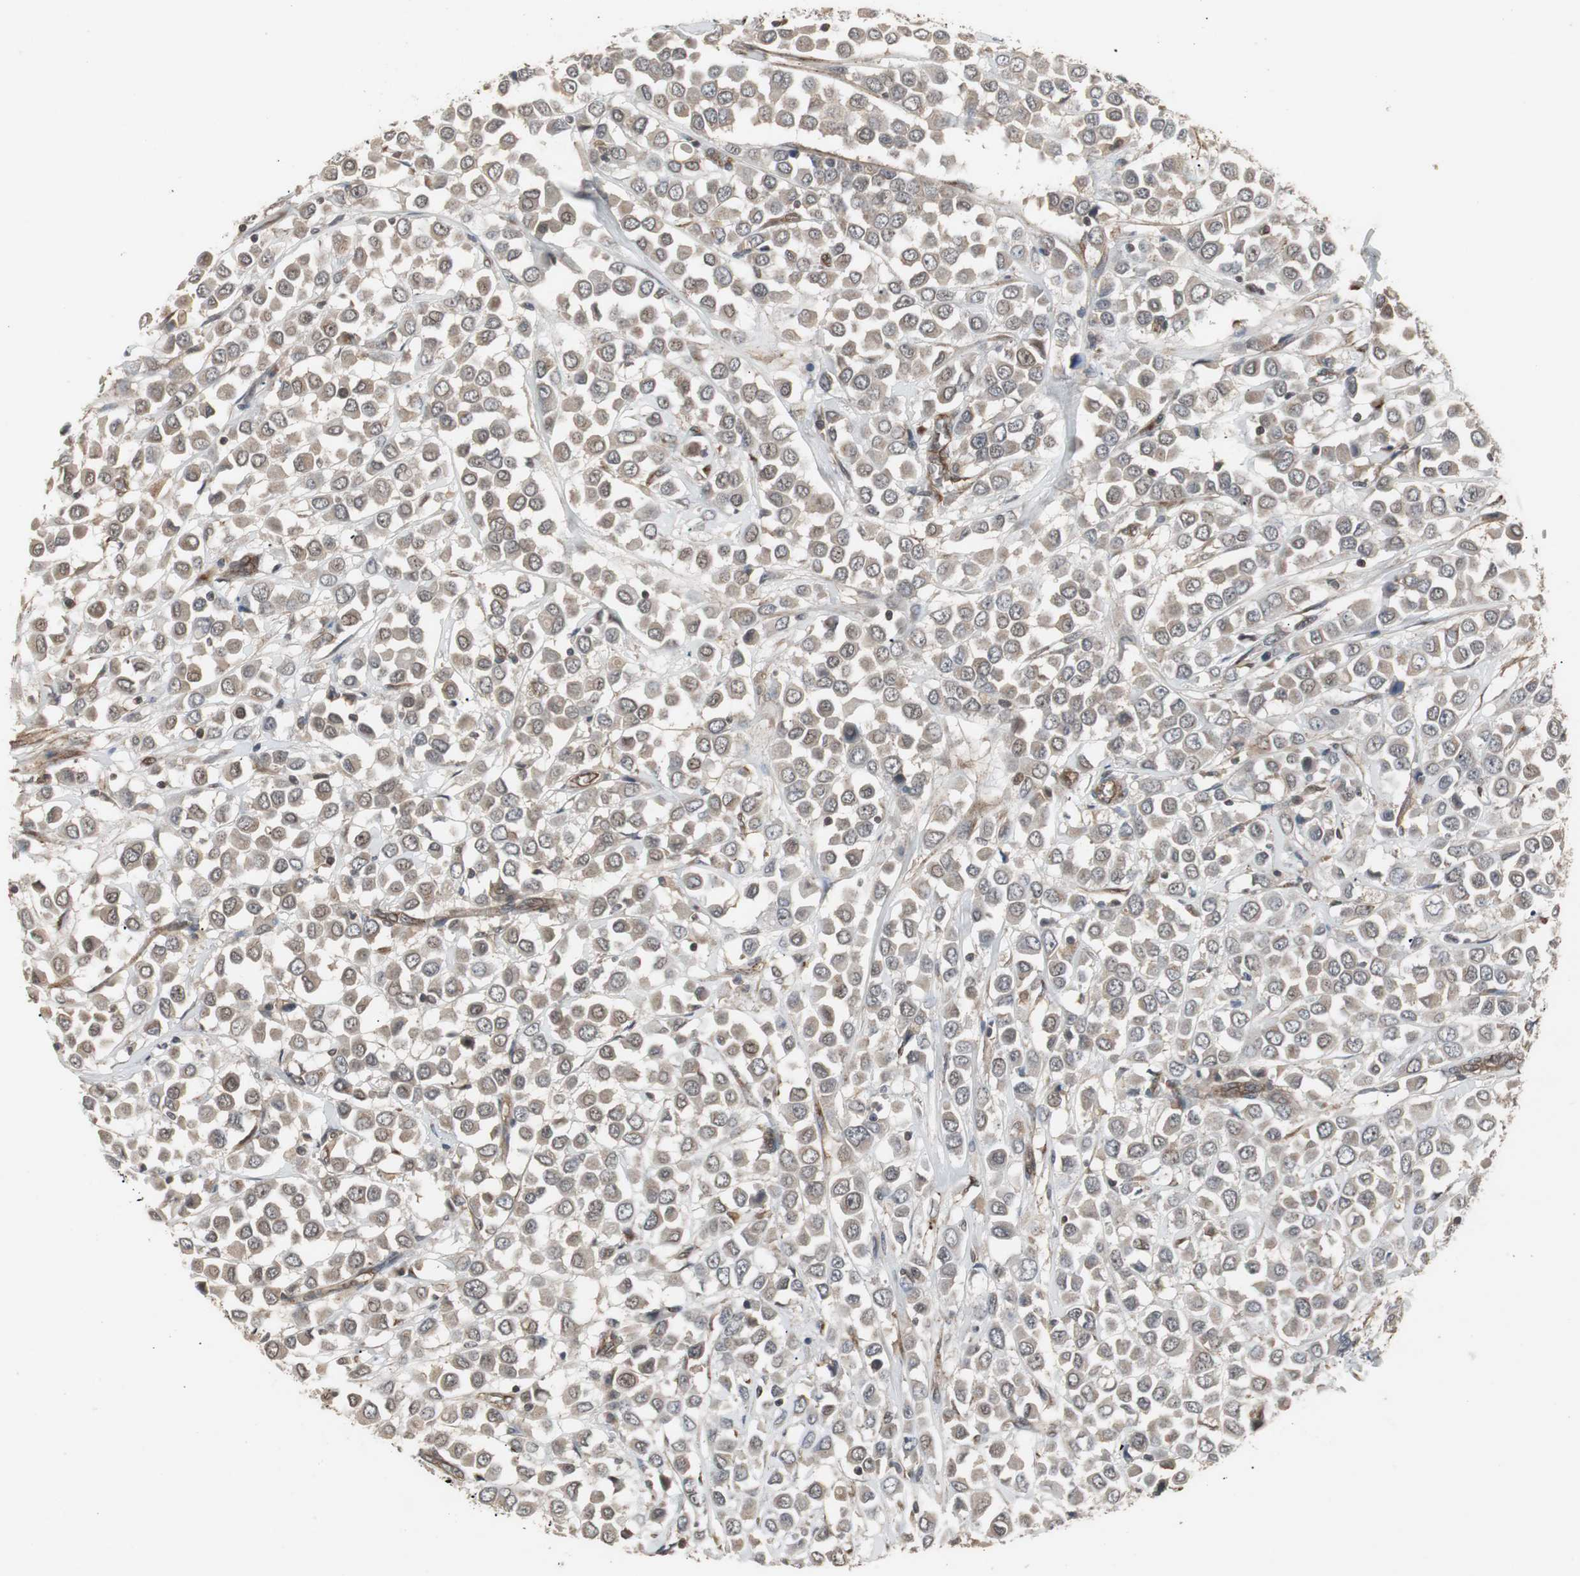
{"staining": {"intensity": "weak", "quantity": ">75%", "location": "cytoplasmic/membranous"}, "tissue": "breast cancer", "cell_type": "Tumor cells", "image_type": "cancer", "snomed": [{"axis": "morphology", "description": "Duct carcinoma"}, {"axis": "topography", "description": "Breast"}], "caption": "Weak cytoplasmic/membranous positivity for a protein is seen in about >75% of tumor cells of breast intraductal carcinoma using immunohistochemistry.", "gene": "ATP2B2", "patient": {"sex": "female", "age": 61}}